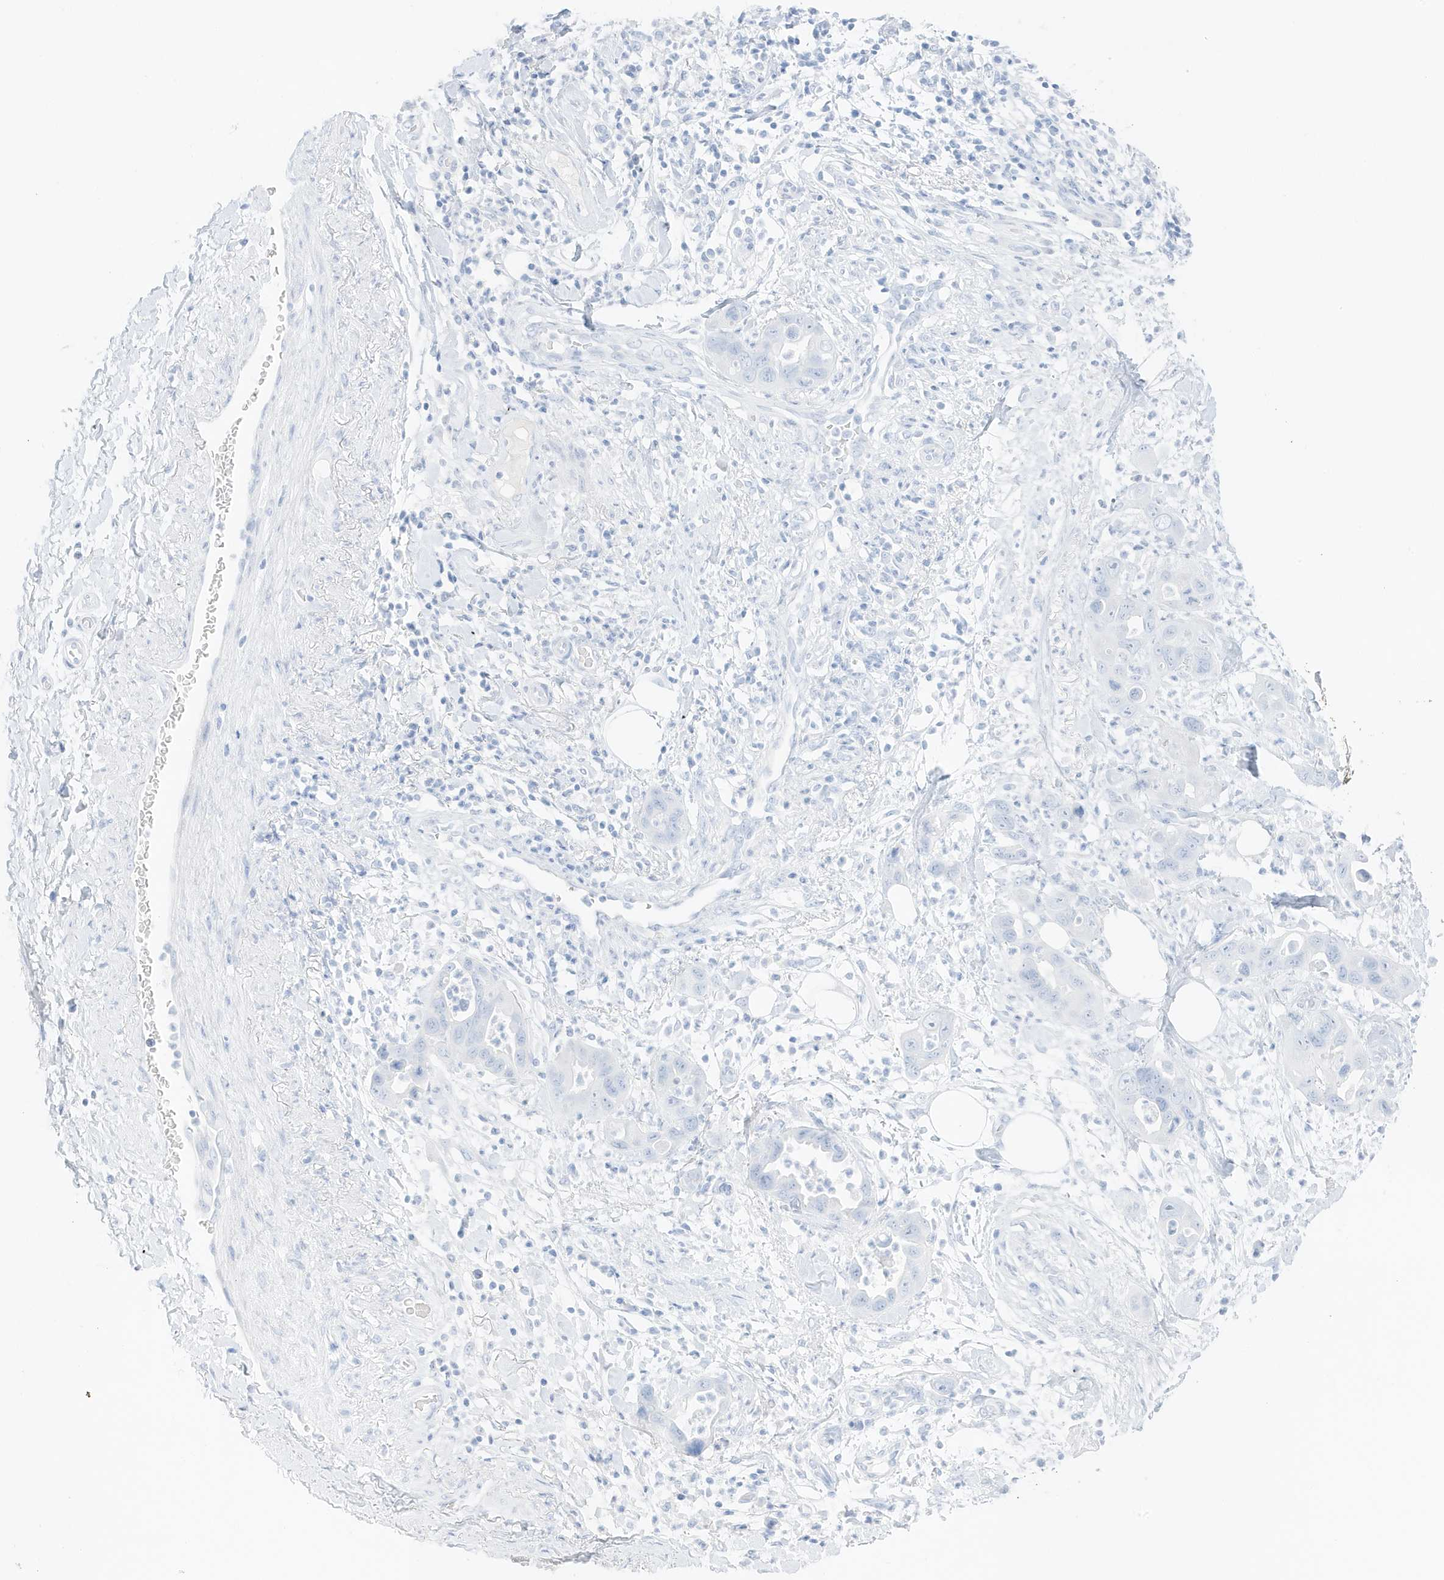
{"staining": {"intensity": "negative", "quantity": "none", "location": "none"}, "tissue": "pancreatic cancer", "cell_type": "Tumor cells", "image_type": "cancer", "snomed": [{"axis": "morphology", "description": "Adenocarcinoma, NOS"}, {"axis": "topography", "description": "Pancreas"}], "caption": "IHC photomicrograph of human pancreatic cancer (adenocarcinoma) stained for a protein (brown), which demonstrates no staining in tumor cells. (DAB immunohistochemistry (IHC) with hematoxylin counter stain).", "gene": "SLC22A13", "patient": {"sex": "female", "age": 71}}